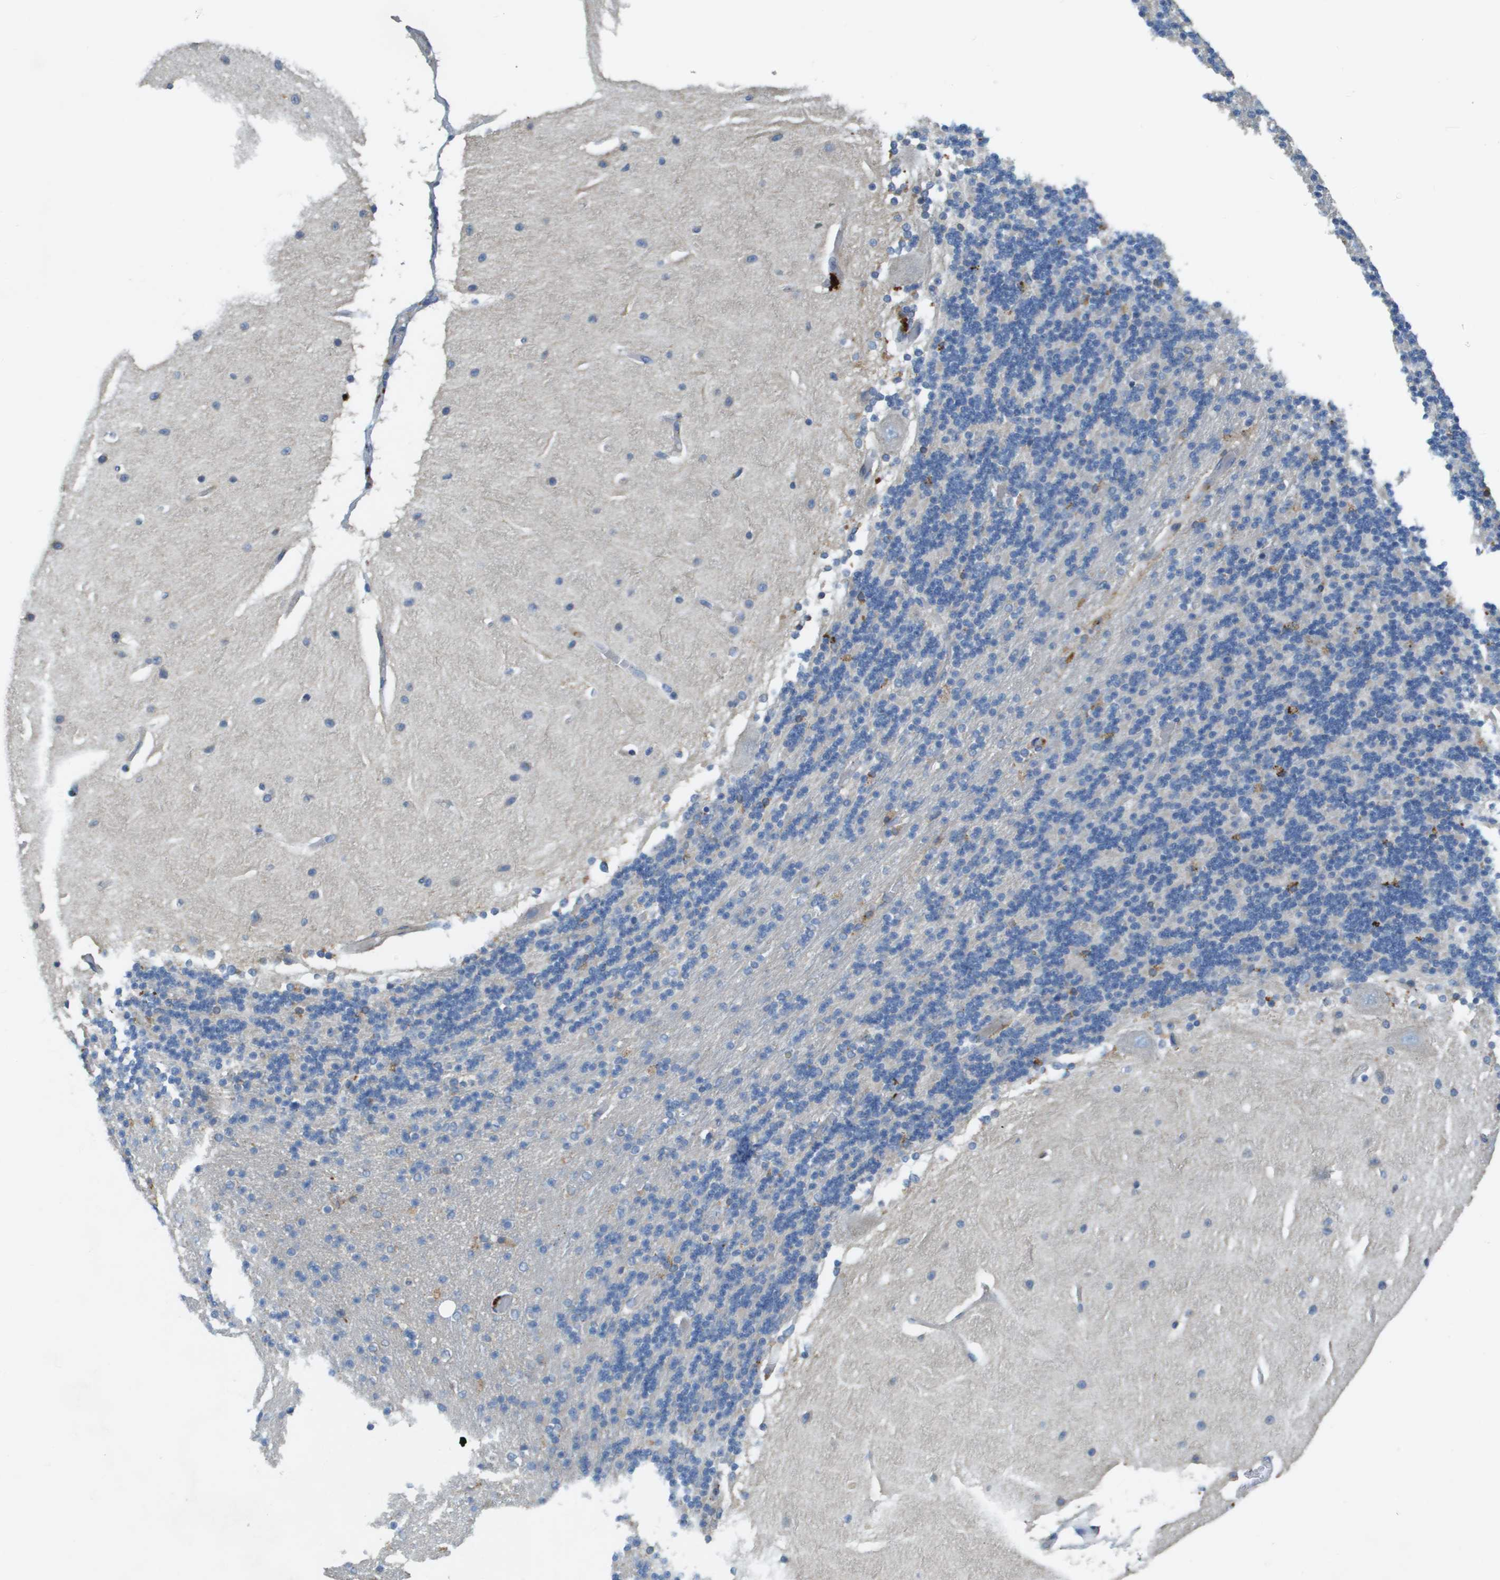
{"staining": {"intensity": "negative", "quantity": "none", "location": "none"}, "tissue": "cerebellum", "cell_type": "Cells in granular layer", "image_type": "normal", "snomed": [{"axis": "morphology", "description": "Normal tissue, NOS"}, {"axis": "topography", "description": "Cerebellum"}], "caption": "This image is of benign cerebellum stained with immunohistochemistry (IHC) to label a protein in brown with the nuclei are counter-stained blue. There is no positivity in cells in granular layer.", "gene": "CASP10", "patient": {"sex": "female", "age": 54}}